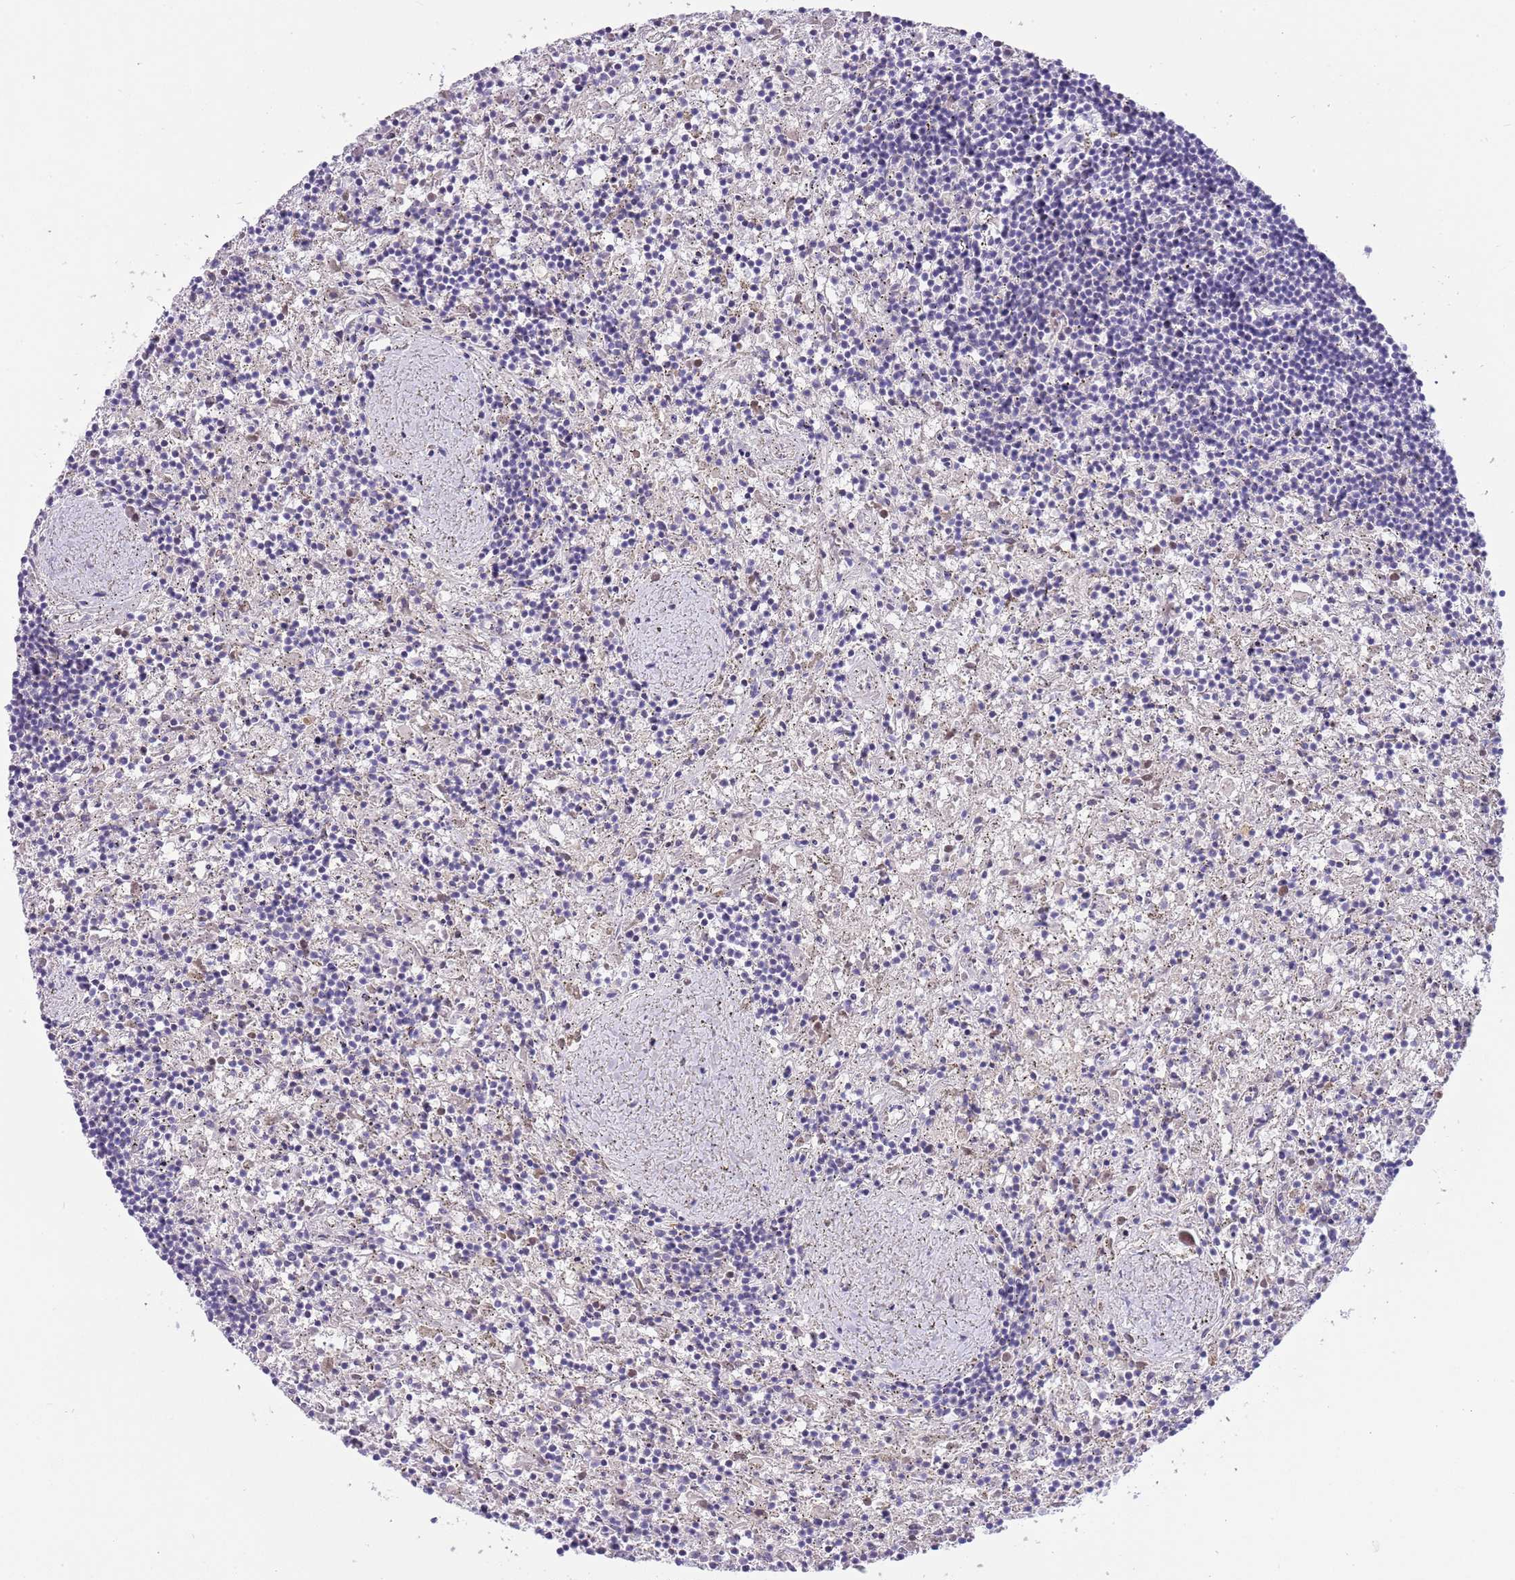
{"staining": {"intensity": "negative", "quantity": "none", "location": "none"}, "tissue": "lymphoma", "cell_type": "Tumor cells", "image_type": "cancer", "snomed": [{"axis": "morphology", "description": "Malignant lymphoma, non-Hodgkin's type, Low grade"}, {"axis": "topography", "description": "Spleen"}], "caption": "Protein analysis of low-grade malignant lymphoma, non-Hodgkin's type displays no significant positivity in tumor cells. The staining was performed using DAB to visualize the protein expression in brown, while the nuclei were stained in blue with hematoxylin (Magnification: 20x).", "gene": "CFAP73", "patient": {"sex": "male", "age": 76}}